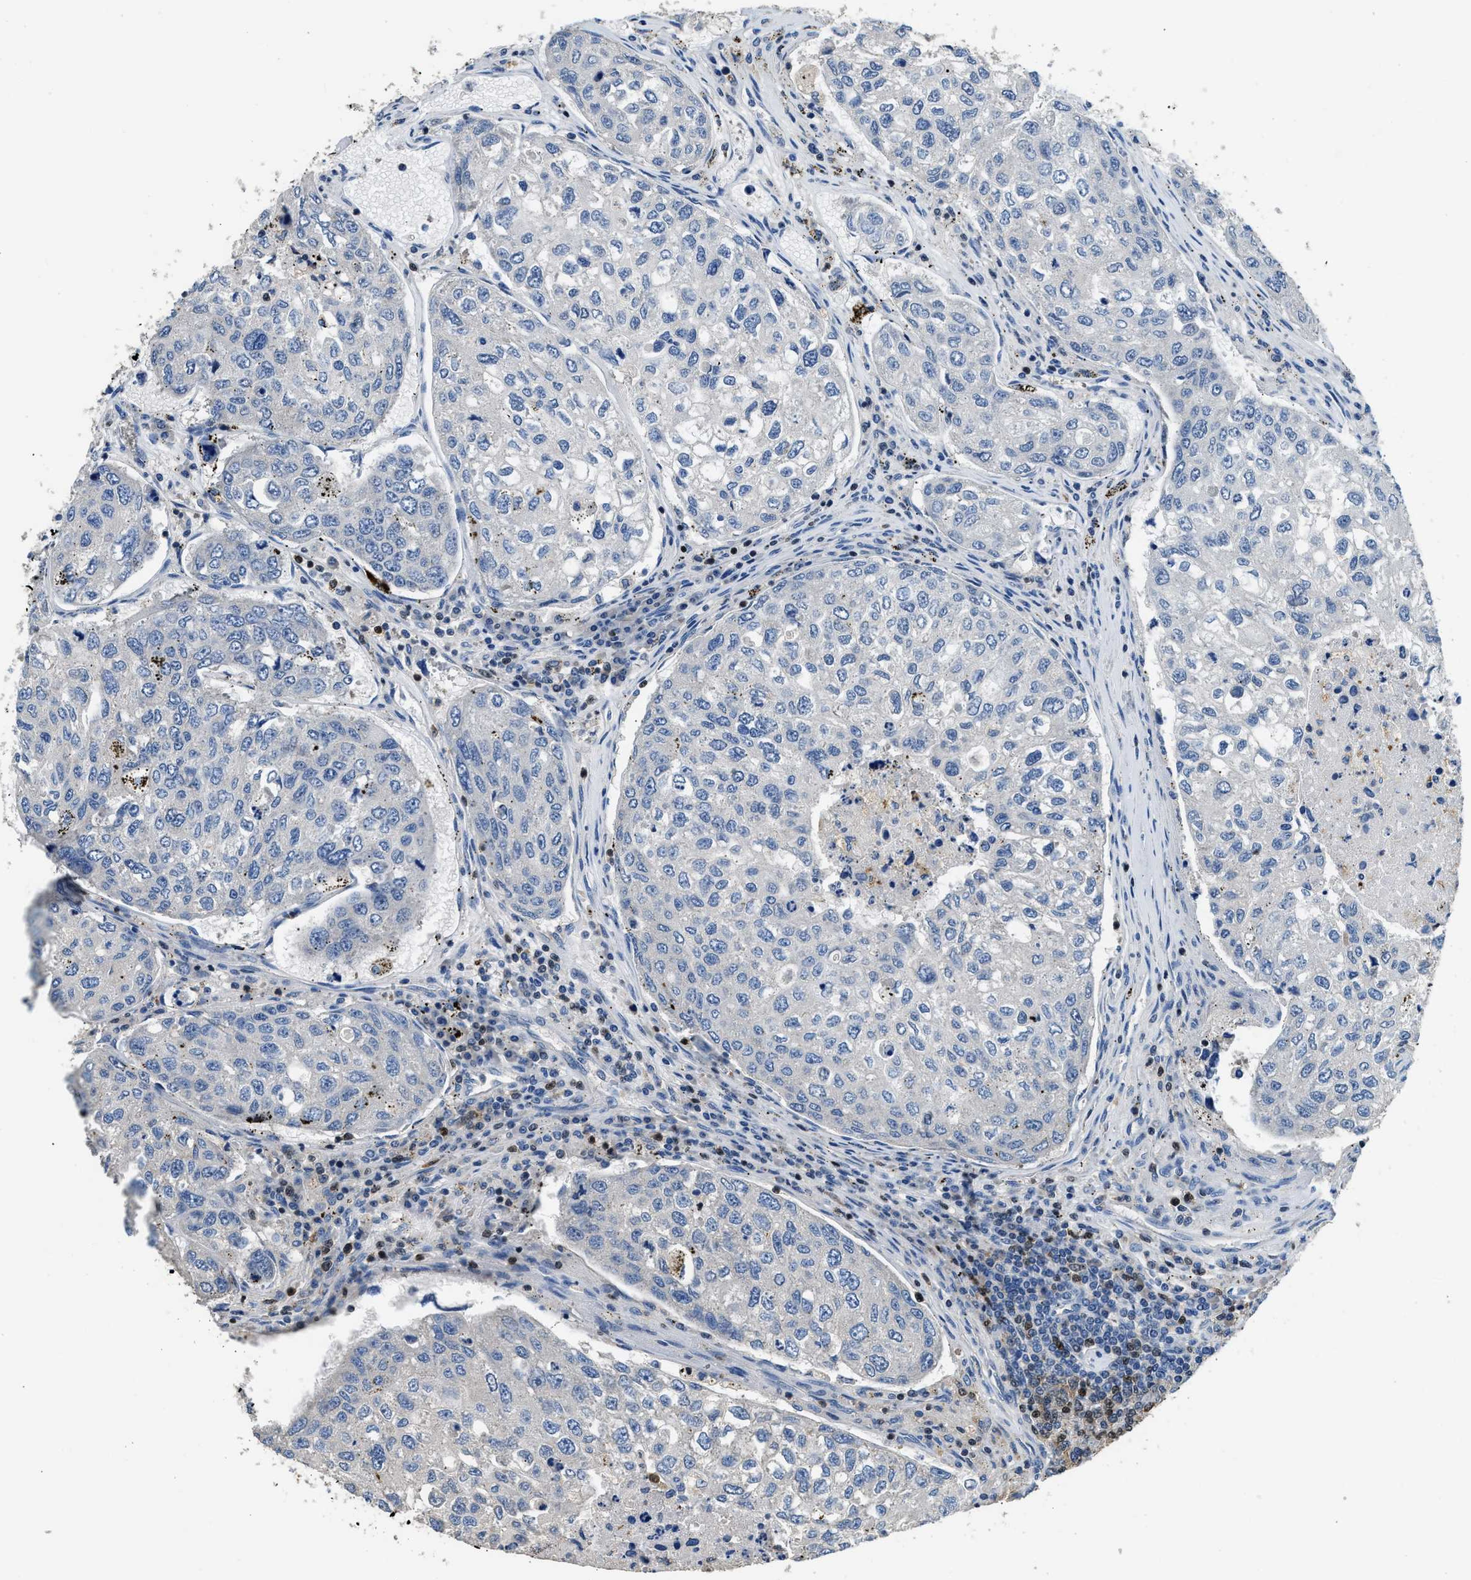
{"staining": {"intensity": "negative", "quantity": "none", "location": "none"}, "tissue": "urothelial cancer", "cell_type": "Tumor cells", "image_type": "cancer", "snomed": [{"axis": "morphology", "description": "Urothelial carcinoma, High grade"}, {"axis": "topography", "description": "Lymph node"}, {"axis": "topography", "description": "Urinary bladder"}], "caption": "A high-resolution photomicrograph shows IHC staining of high-grade urothelial carcinoma, which displays no significant positivity in tumor cells.", "gene": "TOX", "patient": {"sex": "male", "age": 51}}